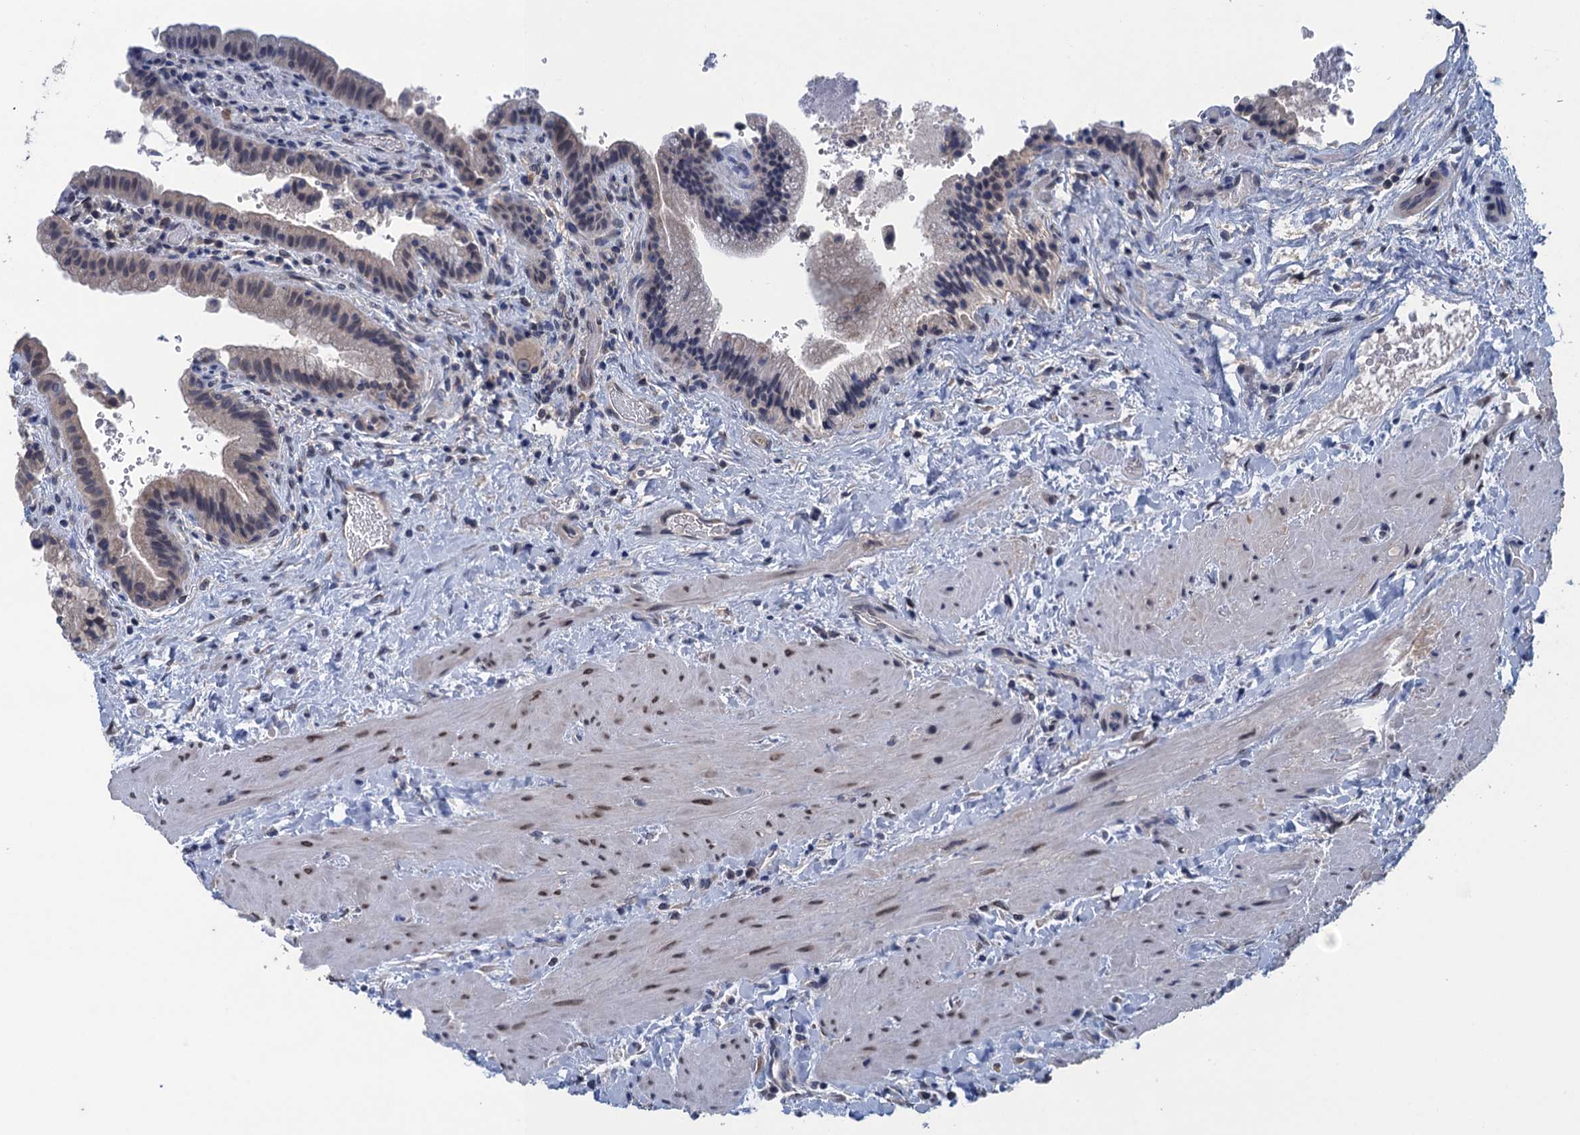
{"staining": {"intensity": "weak", "quantity": "25%-75%", "location": "cytoplasmic/membranous"}, "tissue": "gallbladder", "cell_type": "Glandular cells", "image_type": "normal", "snomed": [{"axis": "morphology", "description": "Normal tissue, NOS"}, {"axis": "topography", "description": "Gallbladder"}], "caption": "Glandular cells reveal low levels of weak cytoplasmic/membranous expression in approximately 25%-75% of cells in normal human gallbladder. Immunohistochemistry stains the protein in brown and the nuclei are stained blue.", "gene": "CTU2", "patient": {"sex": "male", "age": 24}}